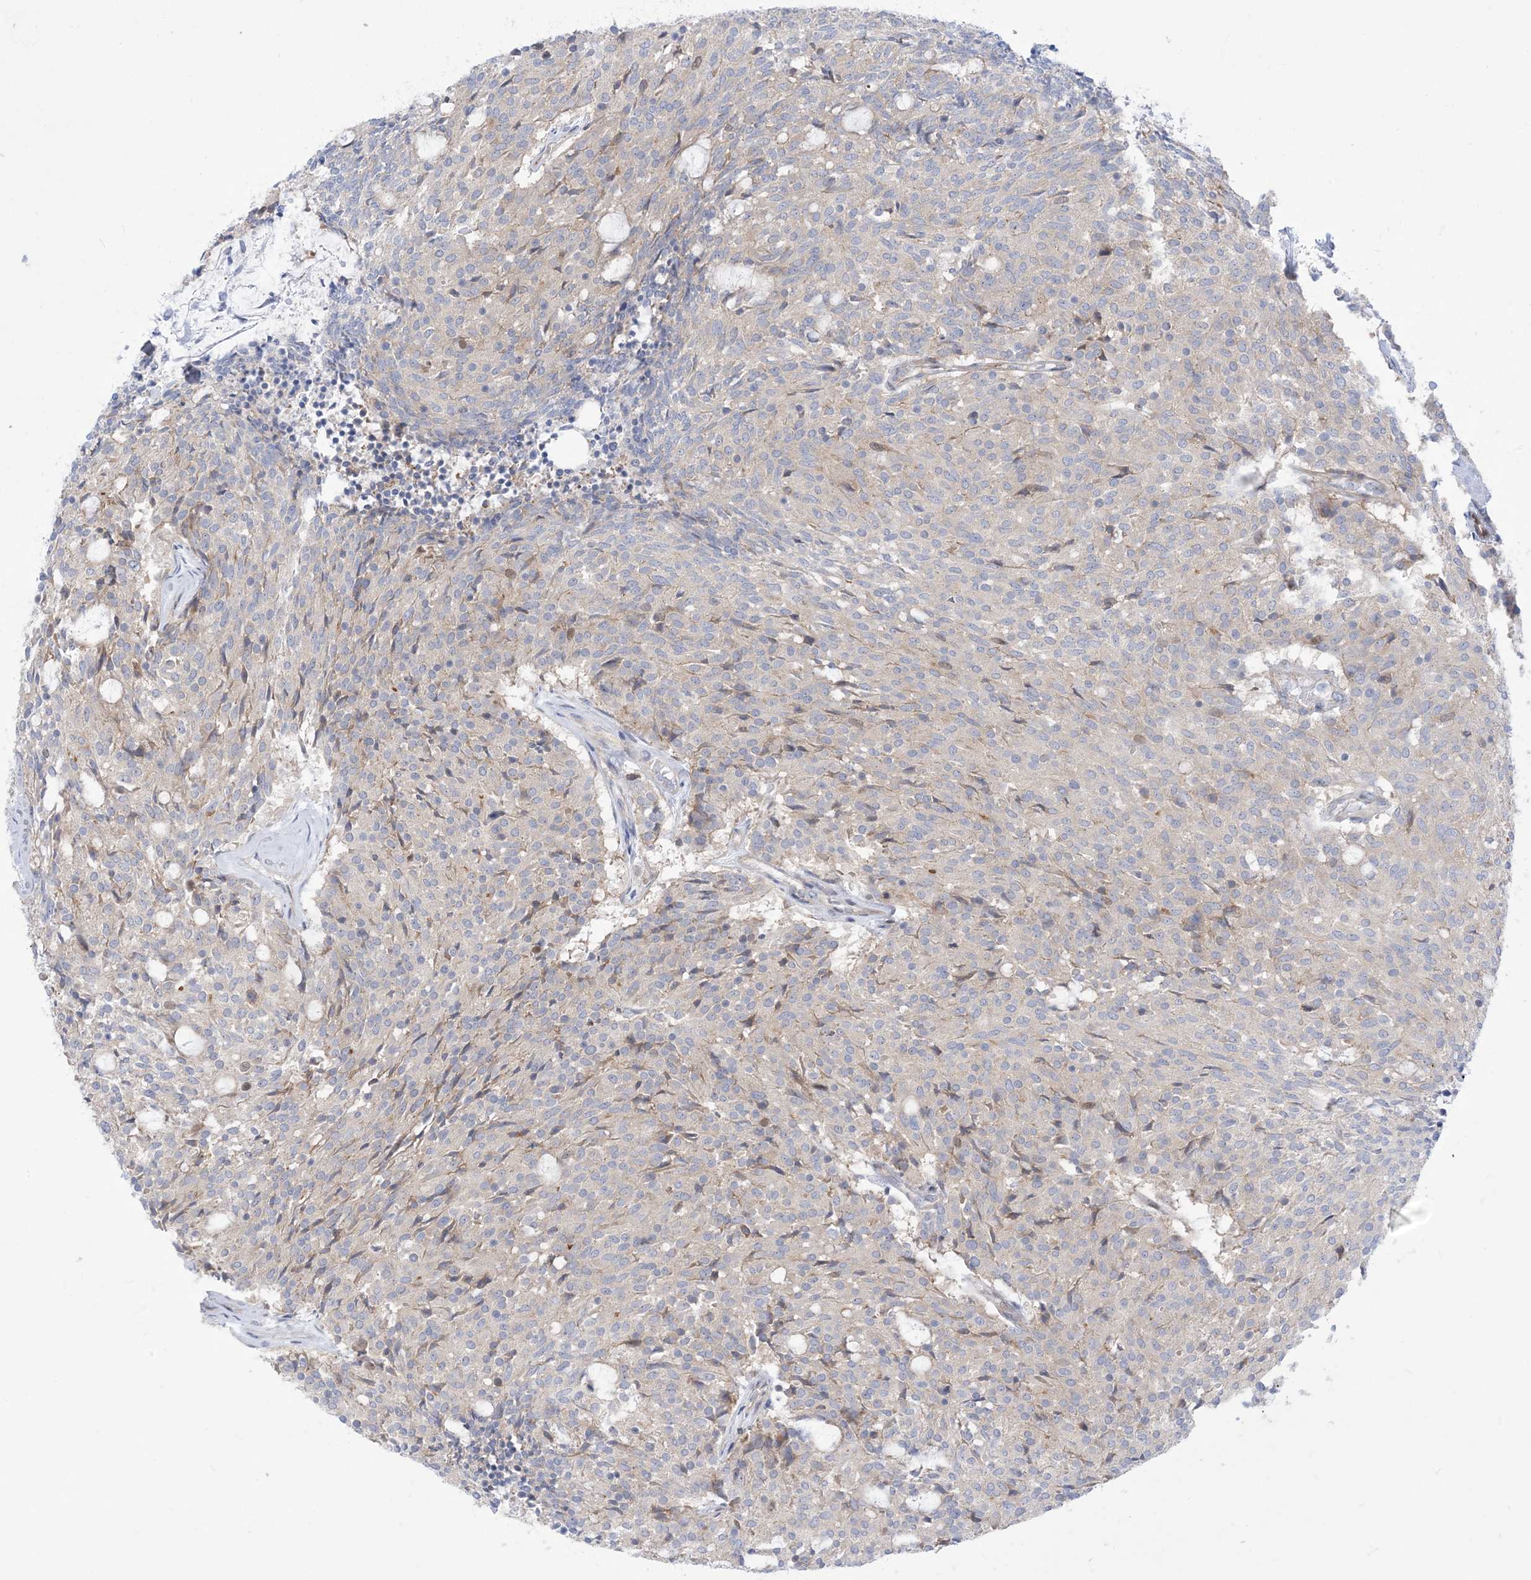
{"staining": {"intensity": "negative", "quantity": "none", "location": "none"}, "tissue": "carcinoid", "cell_type": "Tumor cells", "image_type": "cancer", "snomed": [{"axis": "morphology", "description": "Carcinoid, malignant, NOS"}, {"axis": "topography", "description": "Pancreas"}], "caption": "Tumor cells are negative for protein expression in human carcinoid. Nuclei are stained in blue.", "gene": "MARS2", "patient": {"sex": "female", "age": 54}}